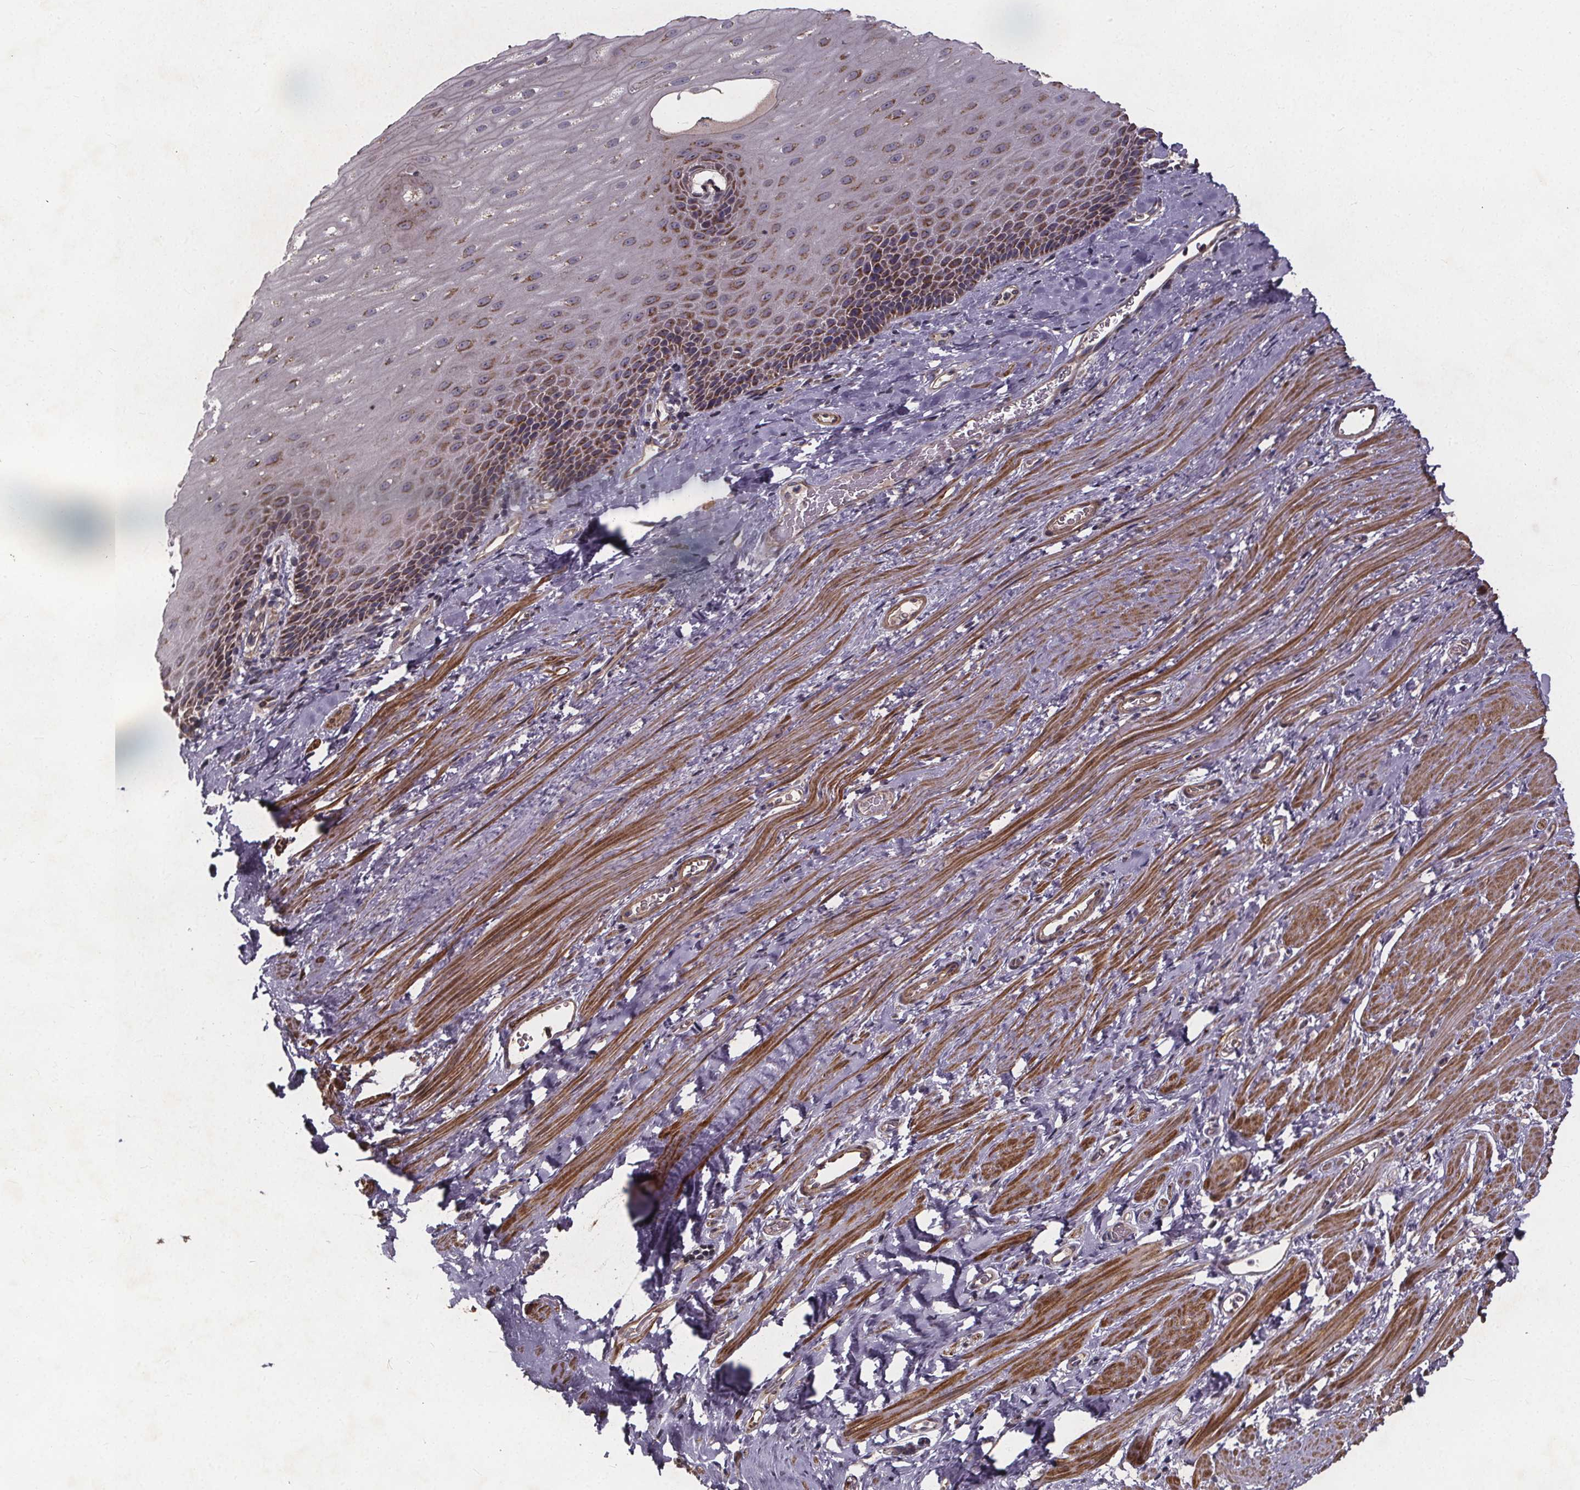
{"staining": {"intensity": "moderate", "quantity": "<25%", "location": "cytoplasmic/membranous"}, "tissue": "esophagus", "cell_type": "Squamous epithelial cells", "image_type": "normal", "snomed": [{"axis": "morphology", "description": "Normal tissue, NOS"}, {"axis": "topography", "description": "Esophagus"}], "caption": "Esophagus stained for a protein demonstrates moderate cytoplasmic/membranous positivity in squamous epithelial cells. (brown staining indicates protein expression, while blue staining denotes nuclei).", "gene": "YME1L1", "patient": {"sex": "male", "age": 64}}